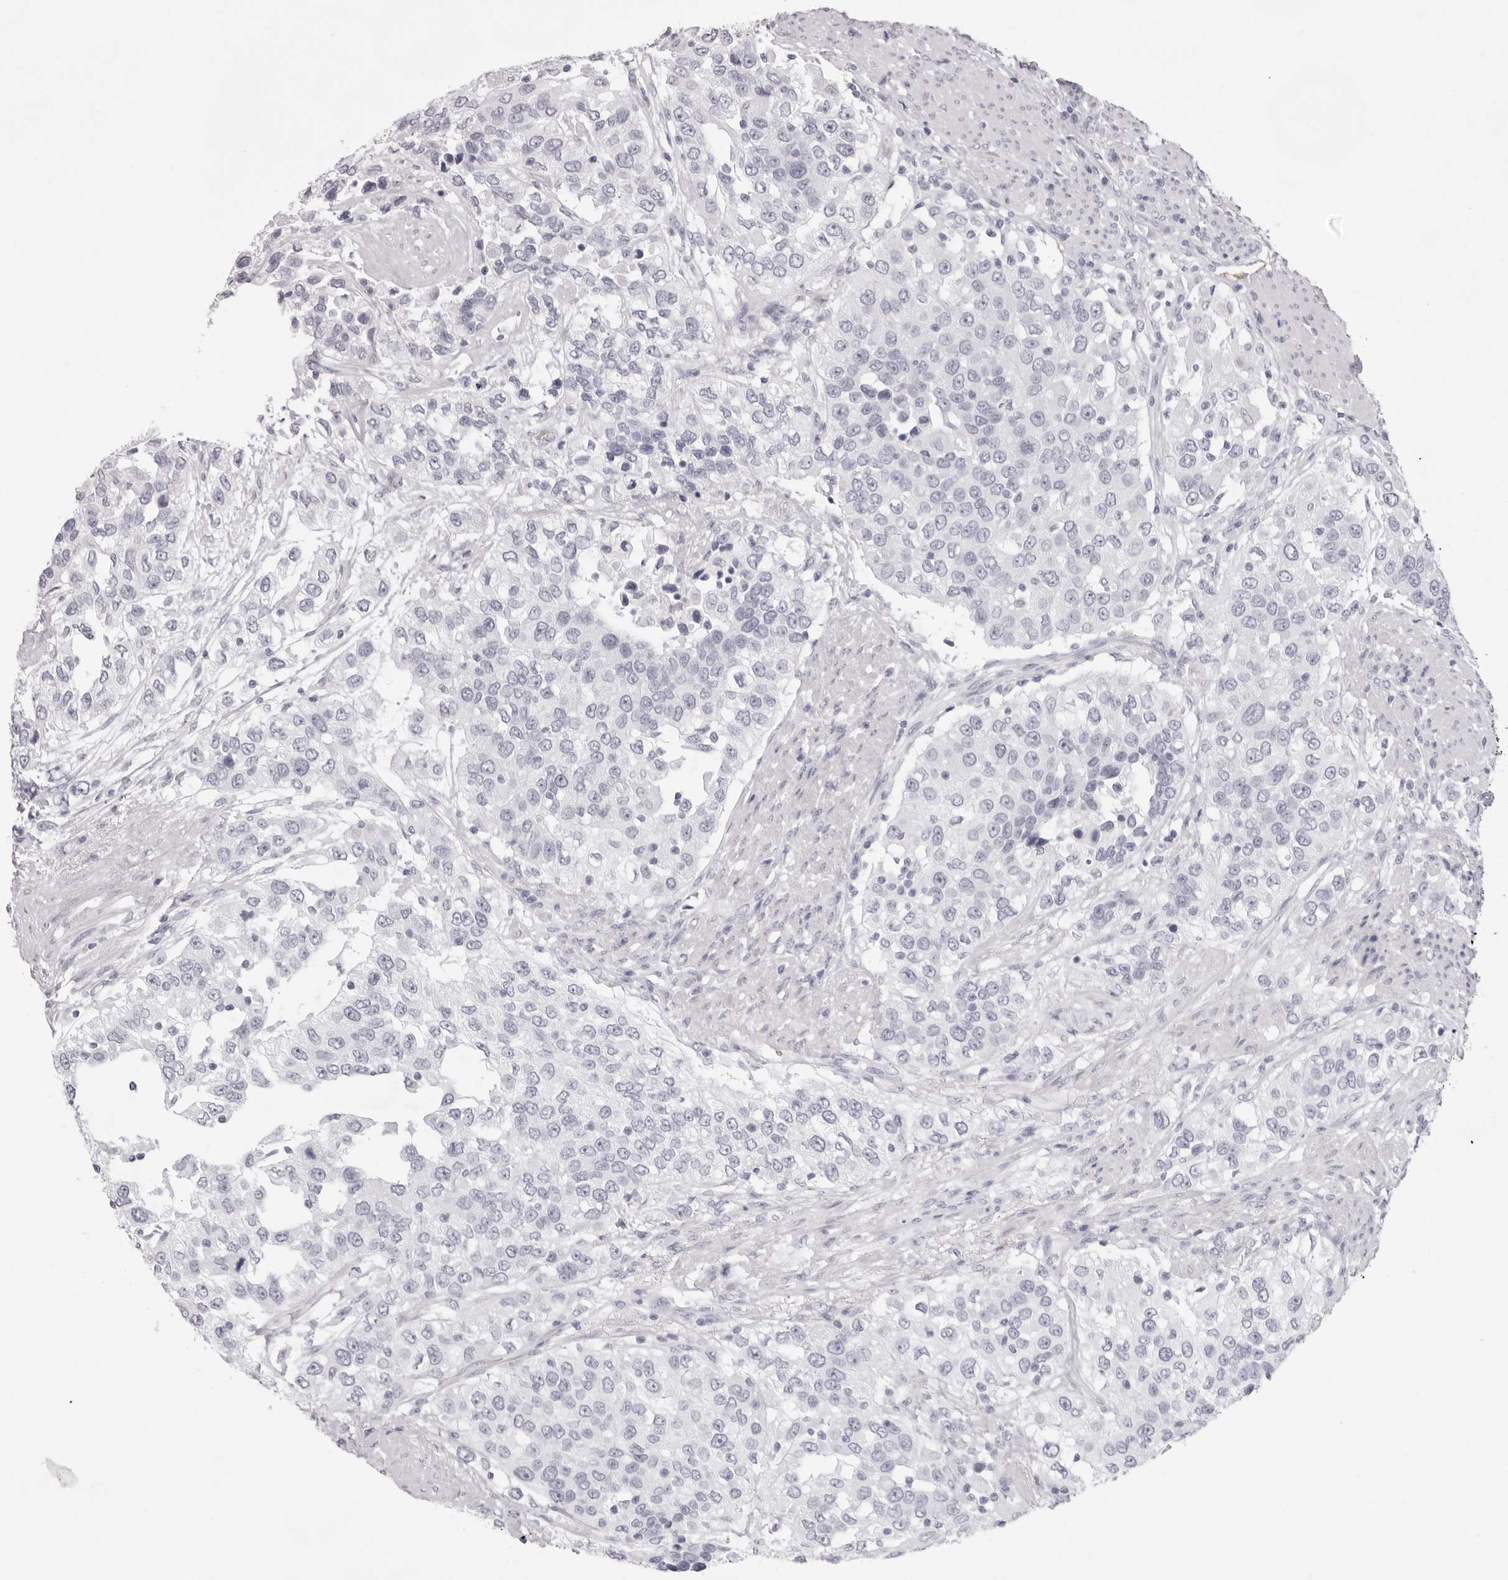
{"staining": {"intensity": "negative", "quantity": "none", "location": "none"}, "tissue": "urothelial cancer", "cell_type": "Tumor cells", "image_type": "cancer", "snomed": [{"axis": "morphology", "description": "Urothelial carcinoma, High grade"}, {"axis": "topography", "description": "Urinary bladder"}], "caption": "Immunohistochemistry (IHC) of human urothelial cancer reveals no positivity in tumor cells.", "gene": "SPTA1", "patient": {"sex": "female", "age": 80}}